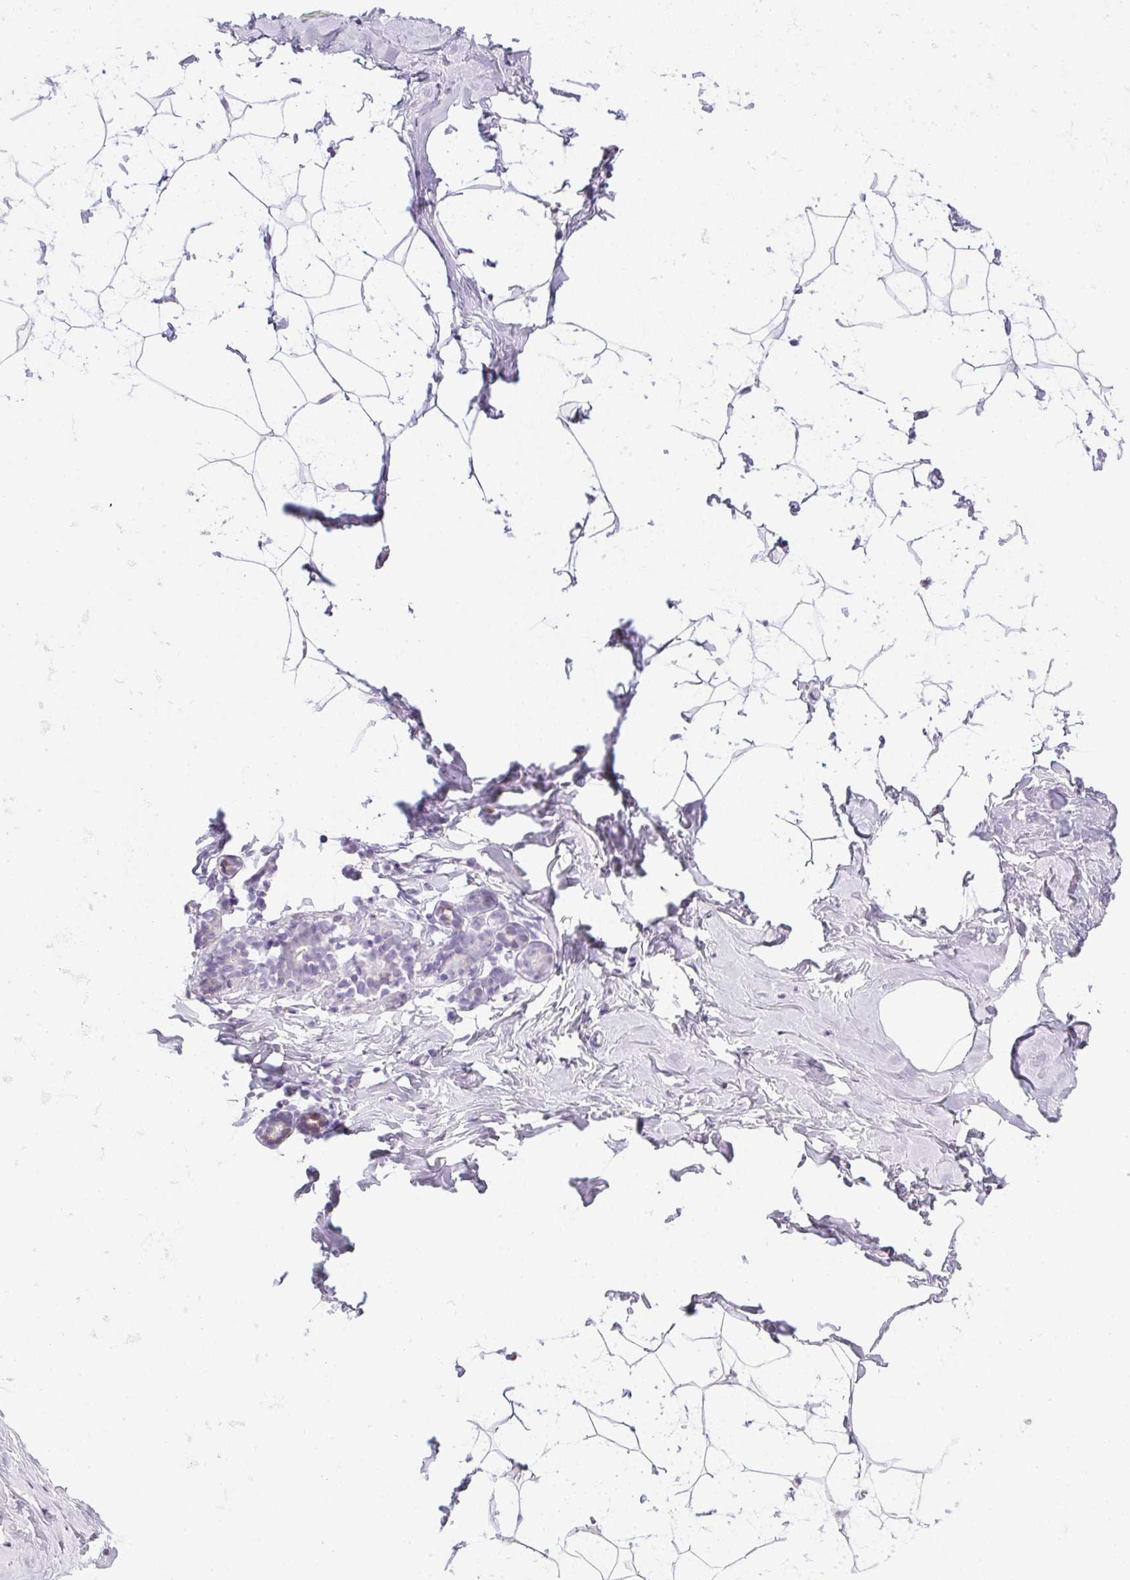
{"staining": {"intensity": "negative", "quantity": "none", "location": "none"}, "tissue": "breast", "cell_type": "Adipocytes", "image_type": "normal", "snomed": [{"axis": "morphology", "description": "Normal tissue, NOS"}, {"axis": "topography", "description": "Breast"}], "caption": "Immunohistochemical staining of benign human breast reveals no significant expression in adipocytes. (DAB (3,3'-diaminobenzidine) immunohistochemistry visualized using brightfield microscopy, high magnification).", "gene": "POPDC2", "patient": {"sex": "female", "age": 32}}